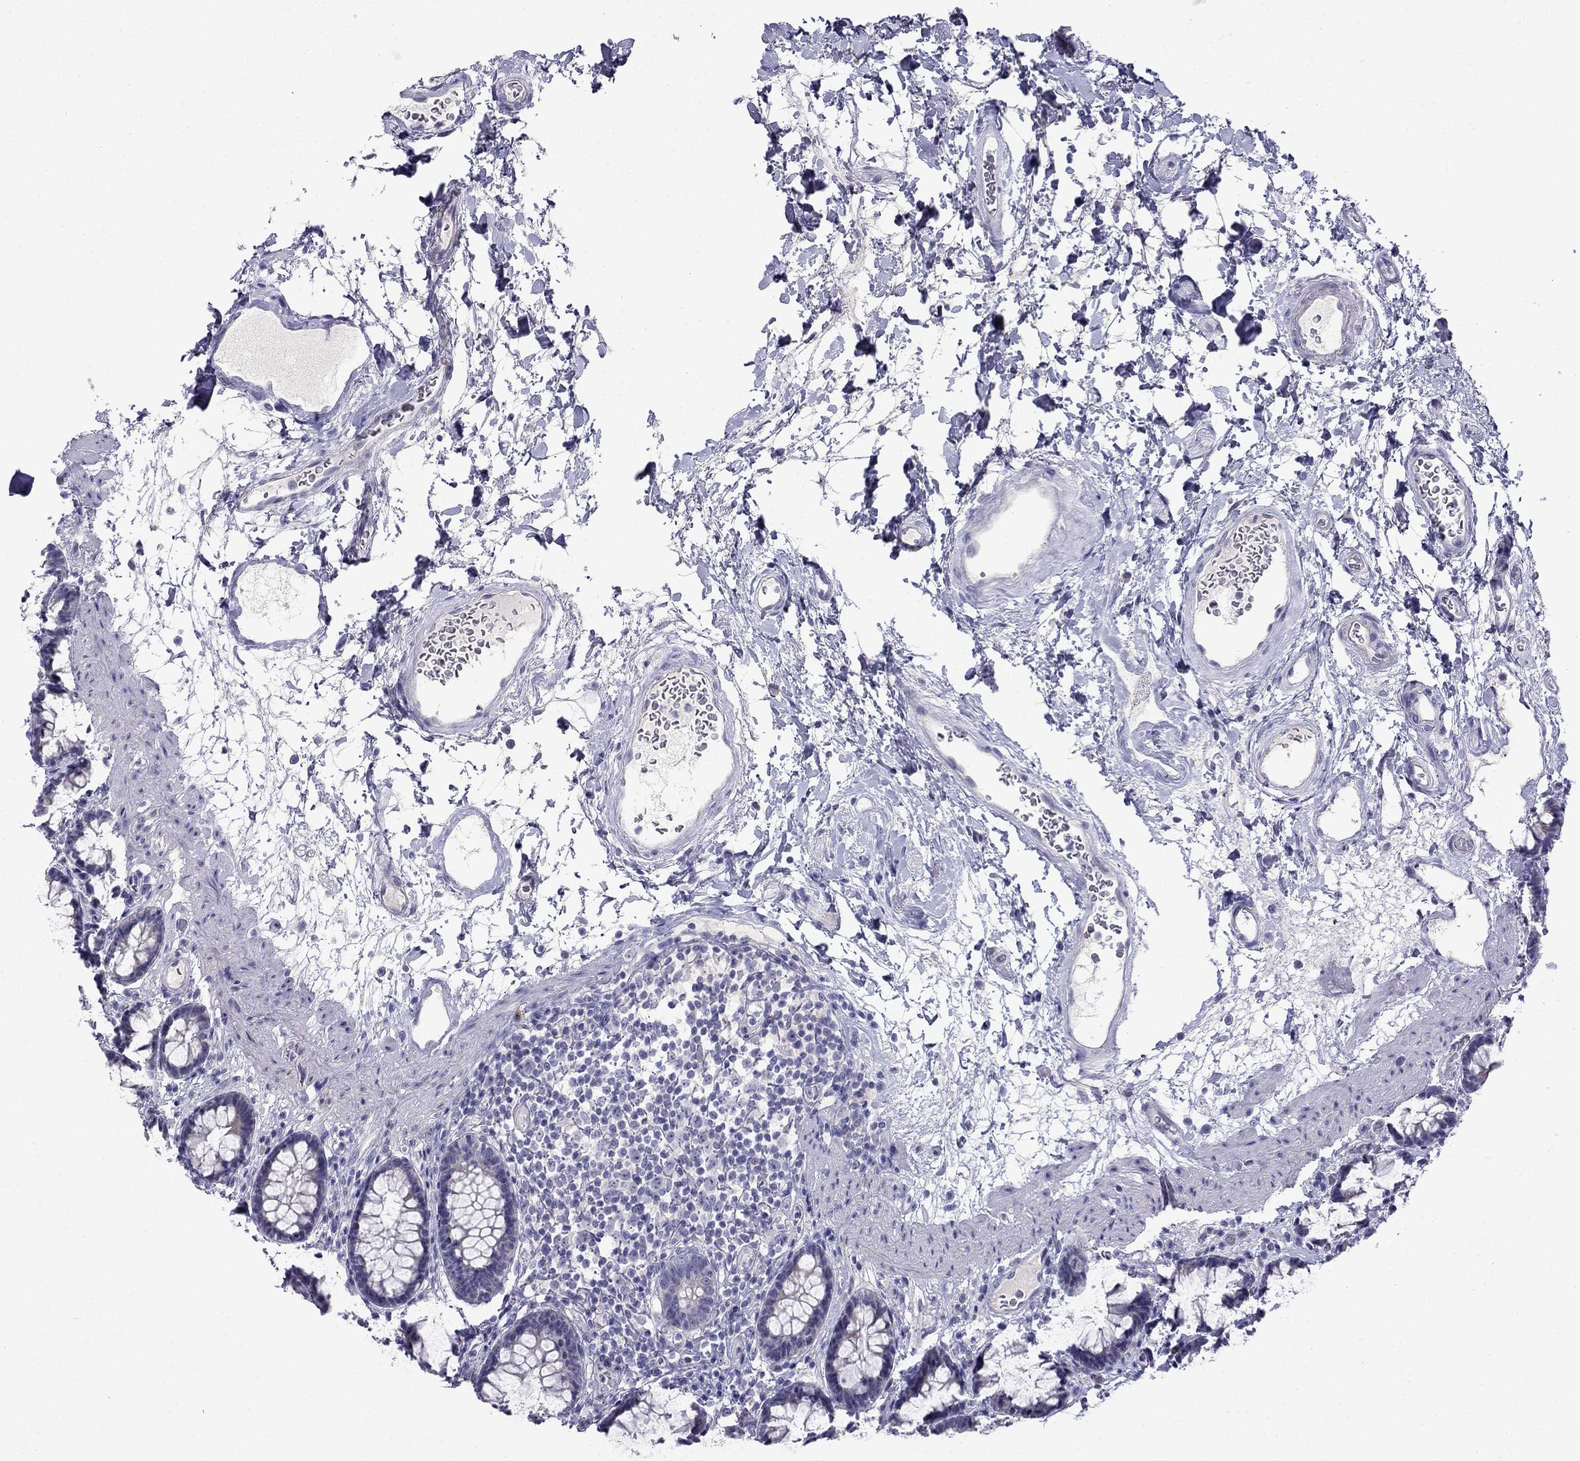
{"staining": {"intensity": "negative", "quantity": "none", "location": "none"}, "tissue": "rectum", "cell_type": "Glandular cells", "image_type": "normal", "snomed": [{"axis": "morphology", "description": "Normal tissue, NOS"}, {"axis": "topography", "description": "Rectum"}], "caption": "Human rectum stained for a protein using IHC reveals no staining in glandular cells.", "gene": "PATE1", "patient": {"sex": "male", "age": 72}}